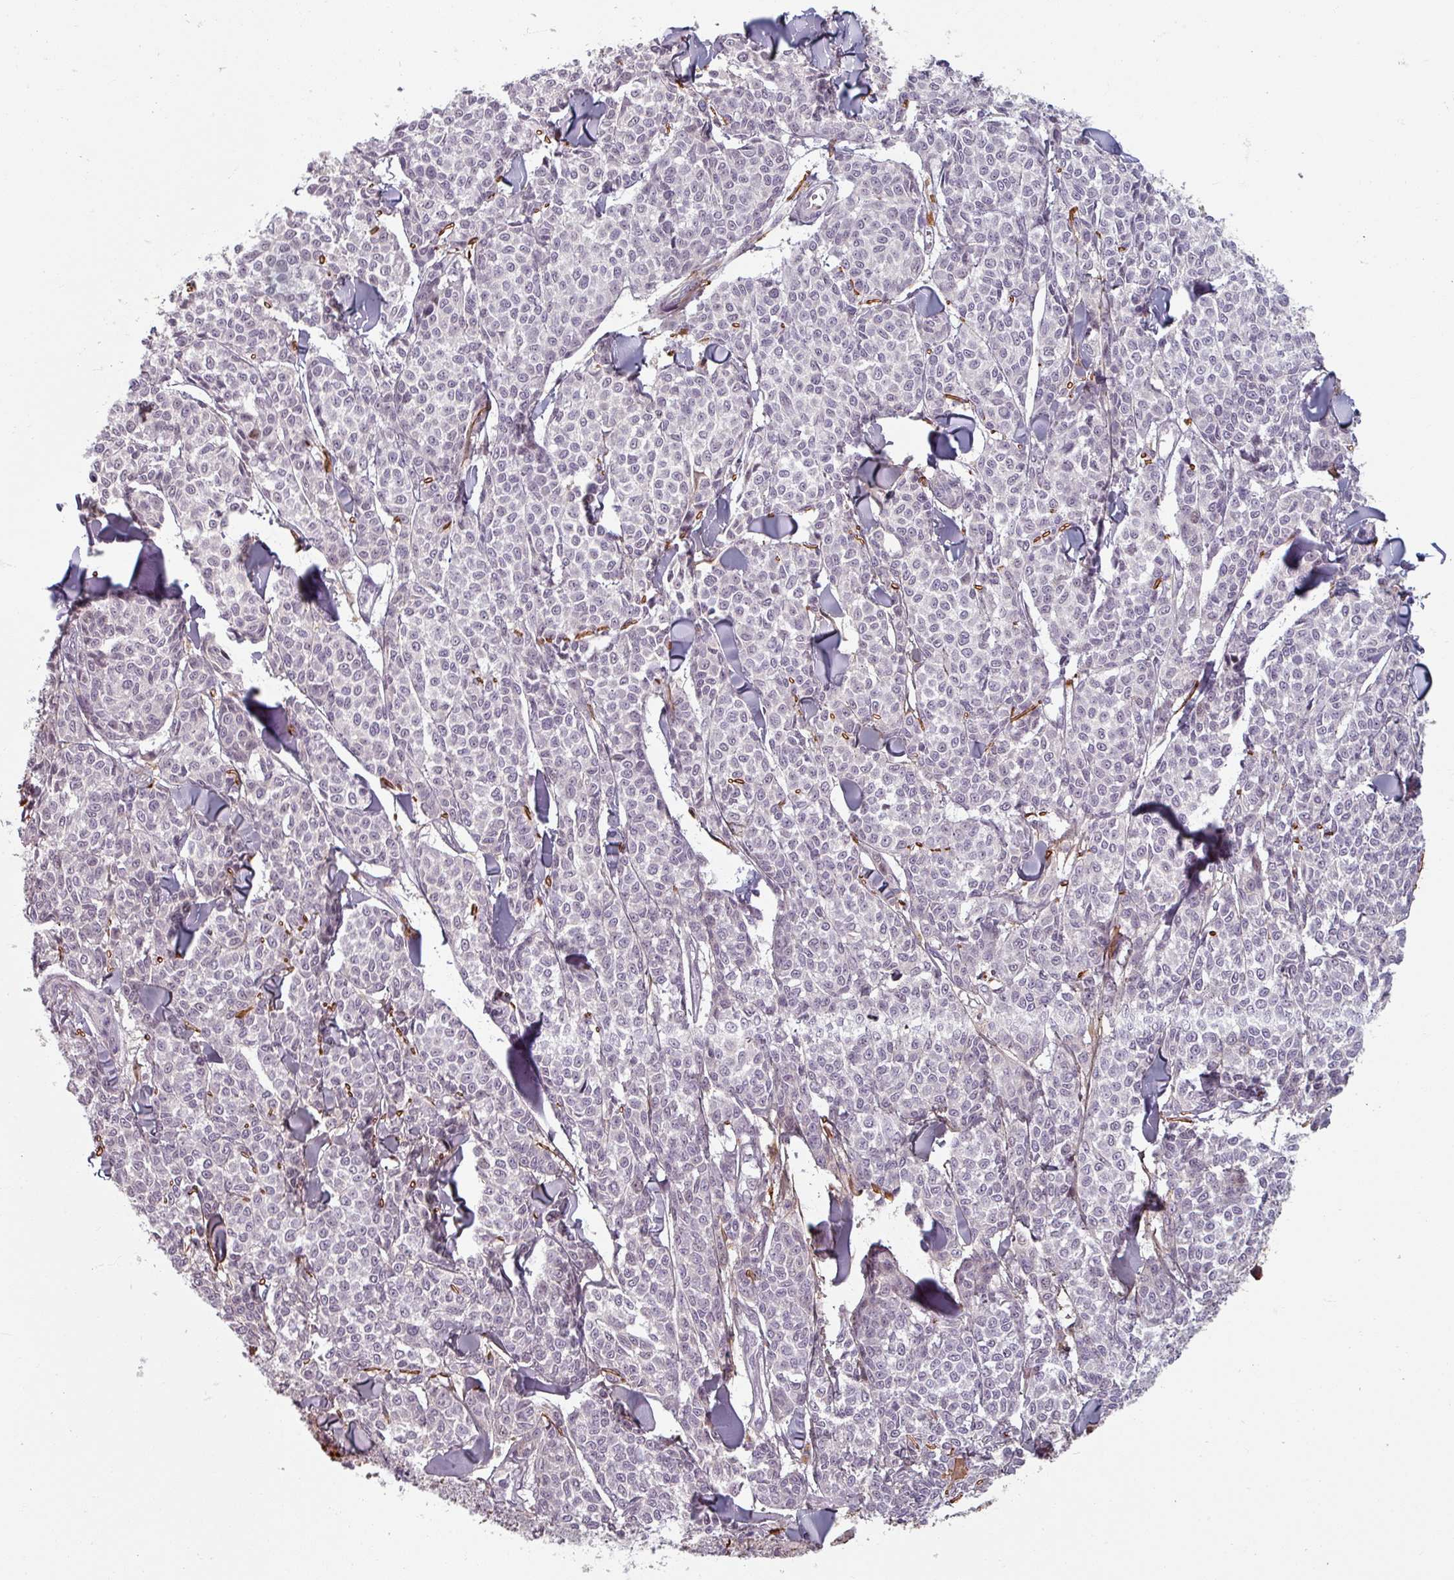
{"staining": {"intensity": "negative", "quantity": "none", "location": "none"}, "tissue": "melanoma", "cell_type": "Tumor cells", "image_type": "cancer", "snomed": [{"axis": "morphology", "description": "Malignant melanoma, NOS"}, {"axis": "topography", "description": "Skin"}], "caption": "A high-resolution photomicrograph shows immunohistochemistry (IHC) staining of melanoma, which demonstrates no significant expression in tumor cells. (DAB (3,3'-diaminobenzidine) immunohistochemistry, high magnification).", "gene": "CYB5RL", "patient": {"sex": "male", "age": 46}}